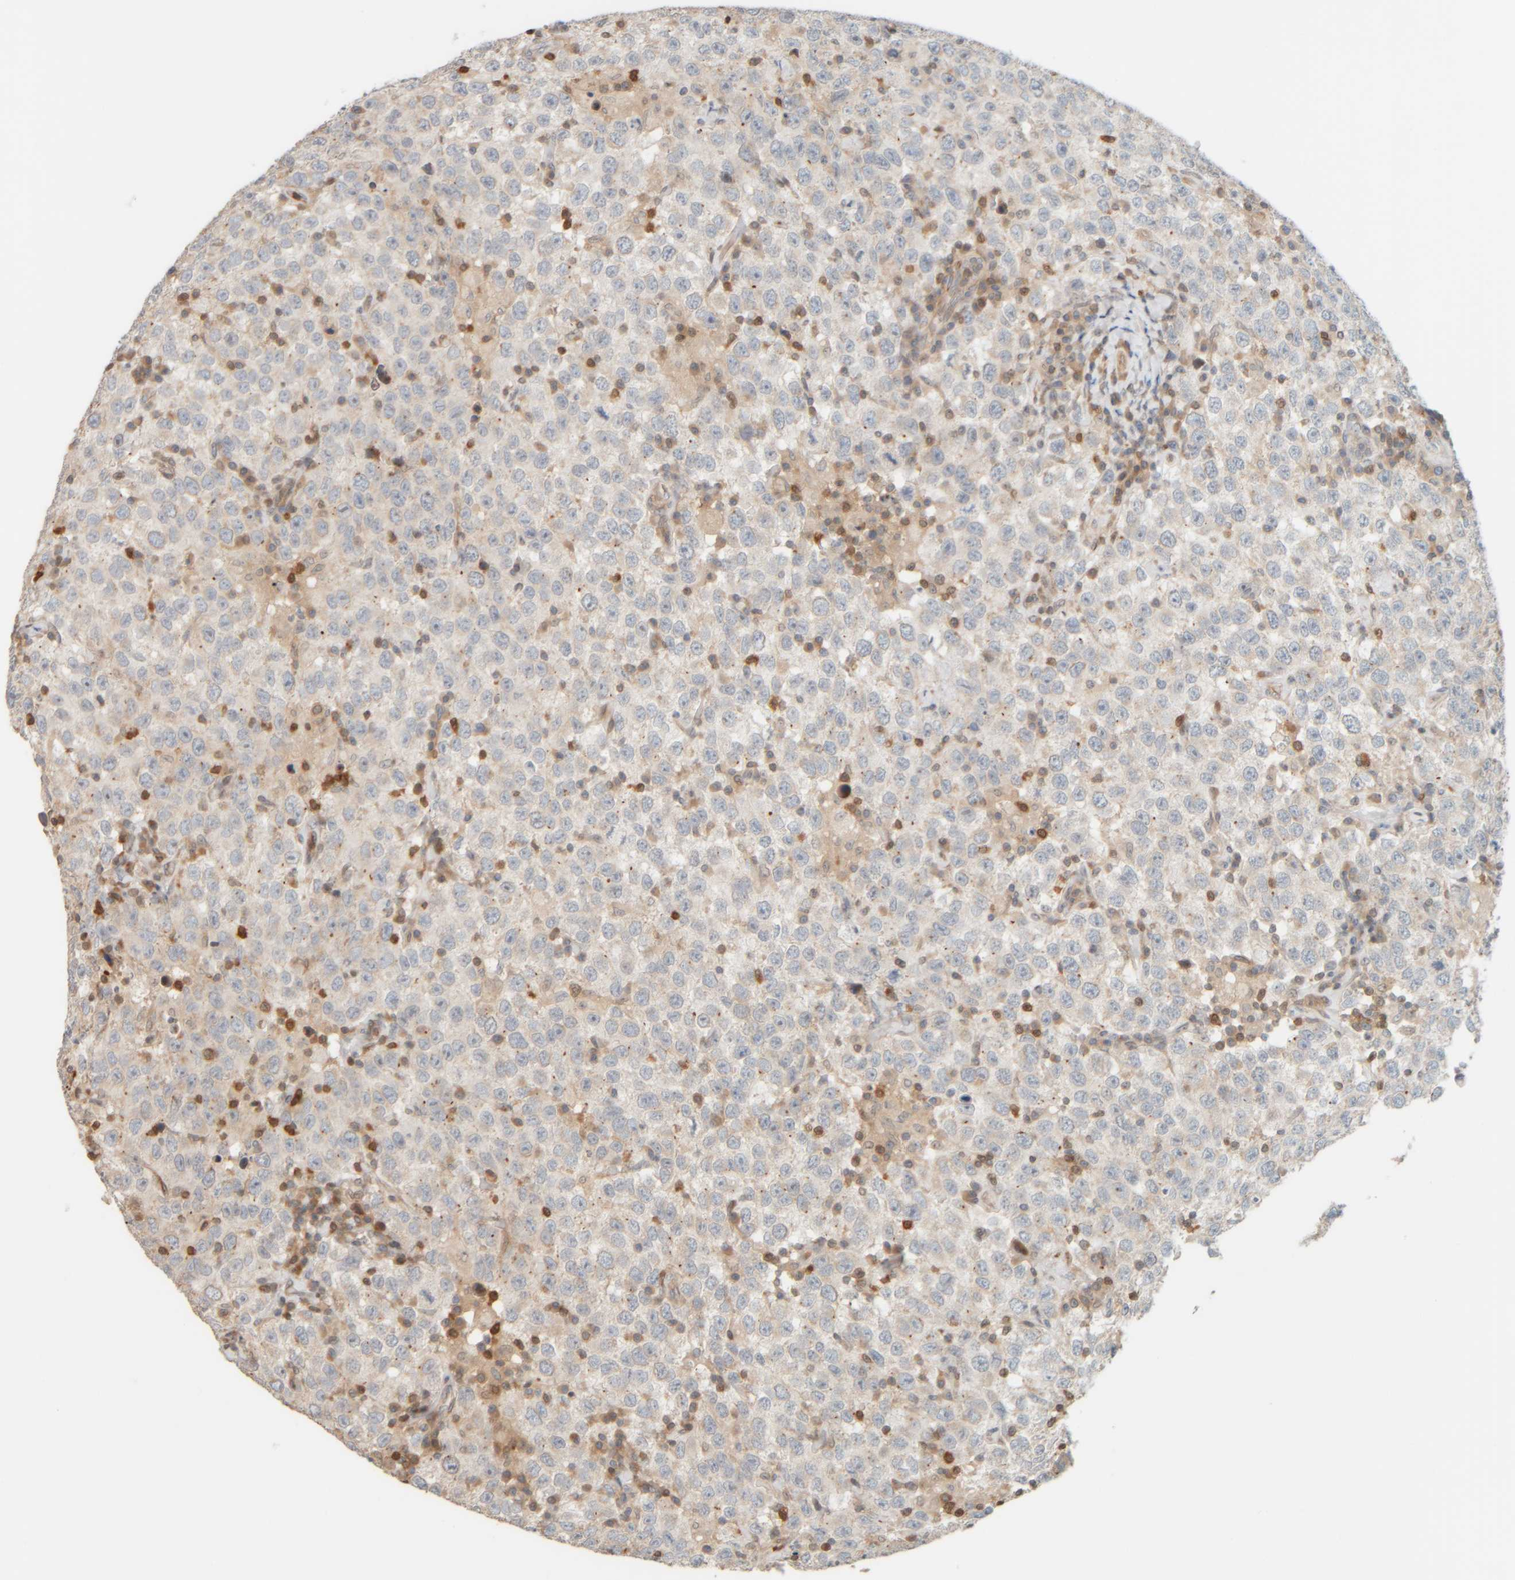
{"staining": {"intensity": "weak", "quantity": "<25%", "location": "cytoplasmic/membranous"}, "tissue": "testis cancer", "cell_type": "Tumor cells", "image_type": "cancer", "snomed": [{"axis": "morphology", "description": "Seminoma, NOS"}, {"axis": "topography", "description": "Testis"}], "caption": "Tumor cells are negative for brown protein staining in testis cancer.", "gene": "PTGES3L-AARSD1", "patient": {"sex": "male", "age": 41}}